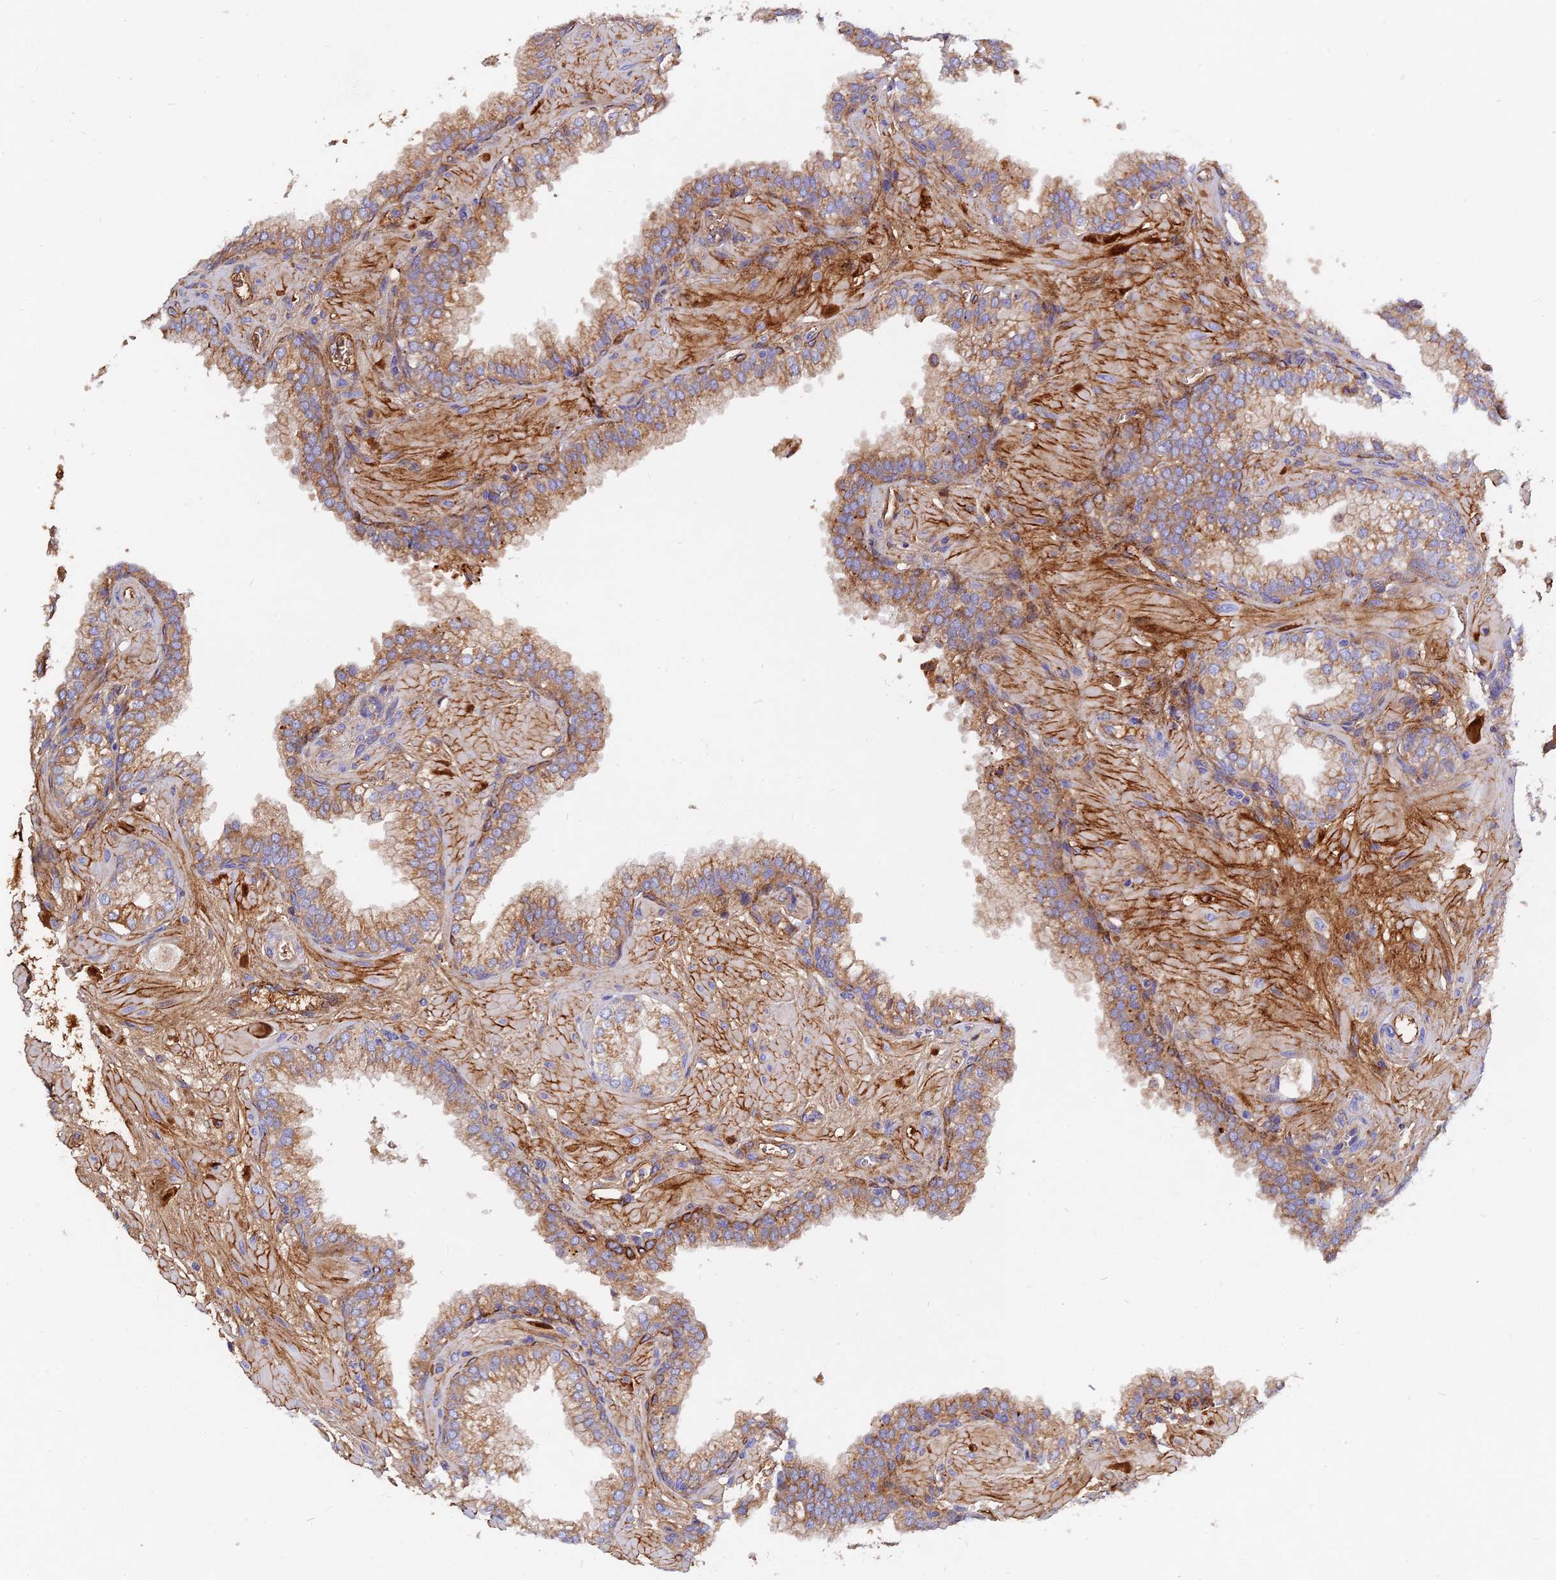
{"staining": {"intensity": "moderate", "quantity": "25%-75%", "location": "cytoplasmic/membranous"}, "tissue": "prostate", "cell_type": "Glandular cells", "image_type": "normal", "snomed": [{"axis": "morphology", "description": "Normal tissue, NOS"}, {"axis": "morphology", "description": "Urothelial carcinoma, Low grade"}, {"axis": "topography", "description": "Urinary bladder"}, {"axis": "topography", "description": "Prostate"}], "caption": "Immunohistochemical staining of unremarkable human prostate shows 25%-75% levels of moderate cytoplasmic/membranous protein positivity in about 25%-75% of glandular cells. (DAB (3,3'-diaminobenzidine) IHC with brightfield microscopy, high magnification).", "gene": "MROH1", "patient": {"sex": "male", "age": 60}}